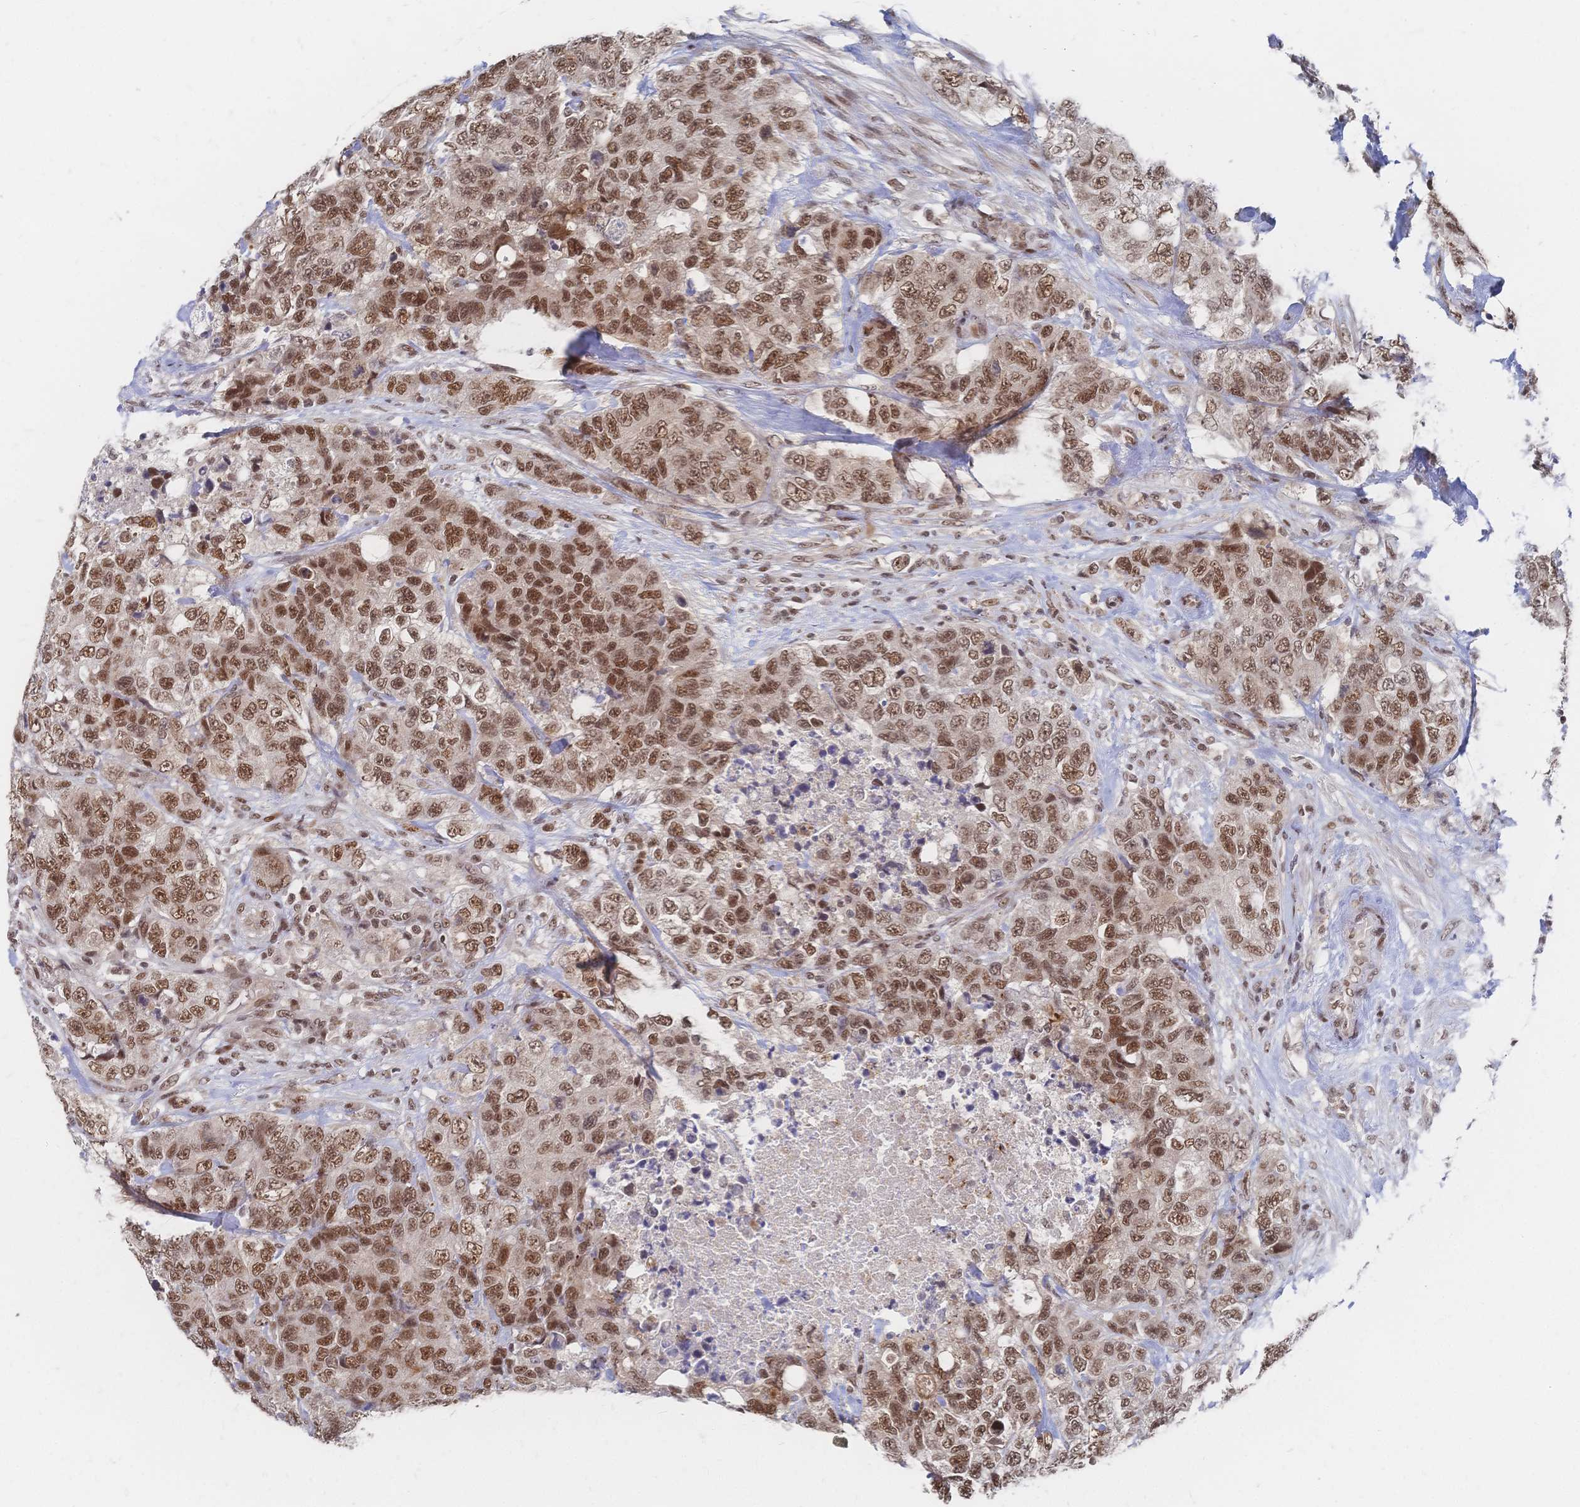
{"staining": {"intensity": "moderate", "quantity": ">75%", "location": "nuclear"}, "tissue": "urothelial cancer", "cell_type": "Tumor cells", "image_type": "cancer", "snomed": [{"axis": "morphology", "description": "Urothelial carcinoma, High grade"}, {"axis": "topography", "description": "Urinary bladder"}], "caption": "A histopathology image showing moderate nuclear positivity in about >75% of tumor cells in urothelial carcinoma (high-grade), as visualized by brown immunohistochemical staining.", "gene": "NELFA", "patient": {"sex": "female", "age": 78}}